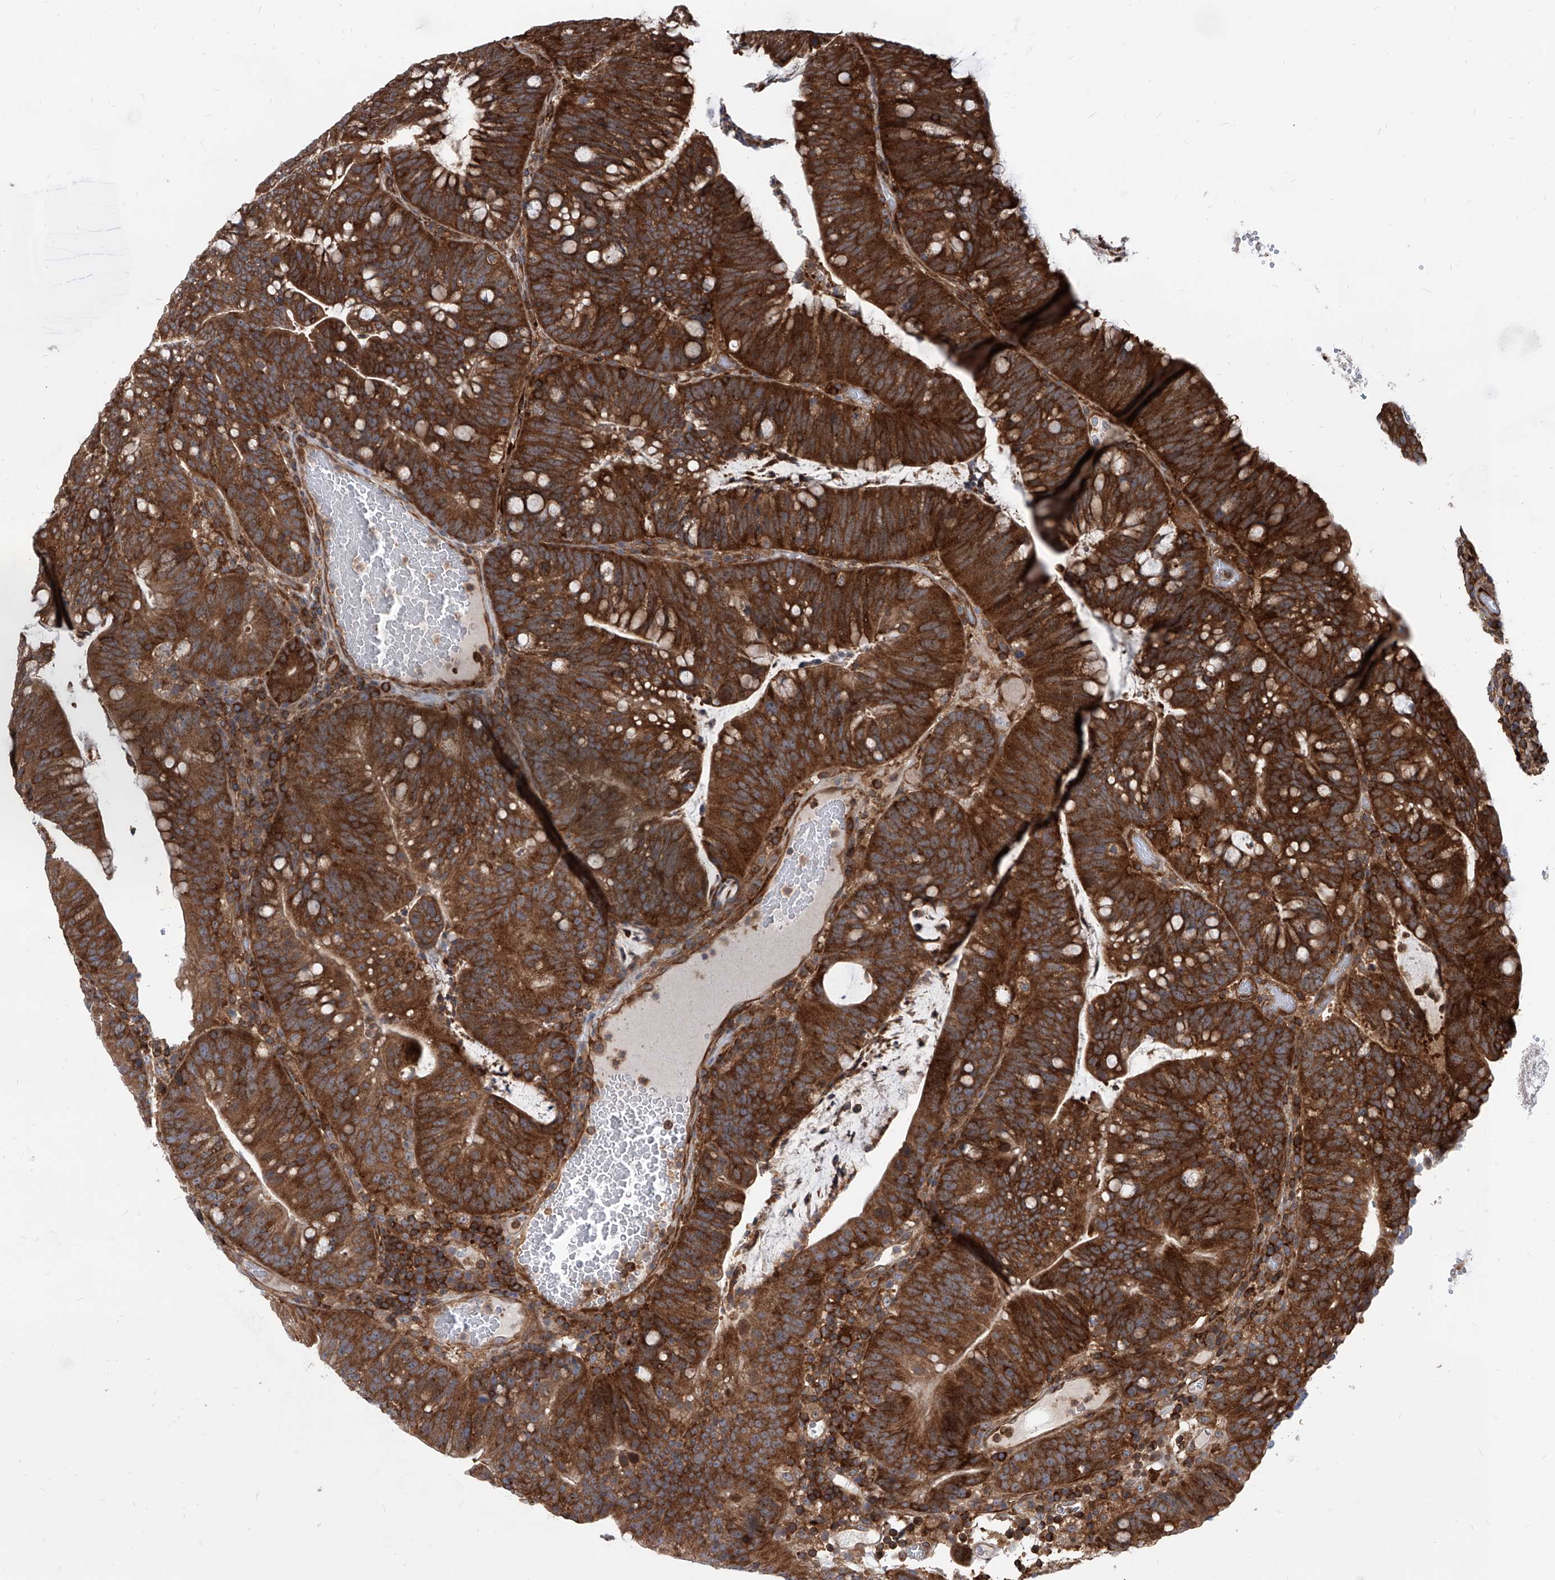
{"staining": {"intensity": "strong", "quantity": ">75%", "location": "cytoplasmic/membranous"}, "tissue": "colorectal cancer", "cell_type": "Tumor cells", "image_type": "cancer", "snomed": [{"axis": "morphology", "description": "Adenocarcinoma, NOS"}, {"axis": "topography", "description": "Colon"}], "caption": "Immunohistochemistry (IHC) micrograph of human colorectal adenocarcinoma stained for a protein (brown), which exhibits high levels of strong cytoplasmic/membranous expression in about >75% of tumor cells.", "gene": "MAGED2", "patient": {"sex": "female", "age": 66}}